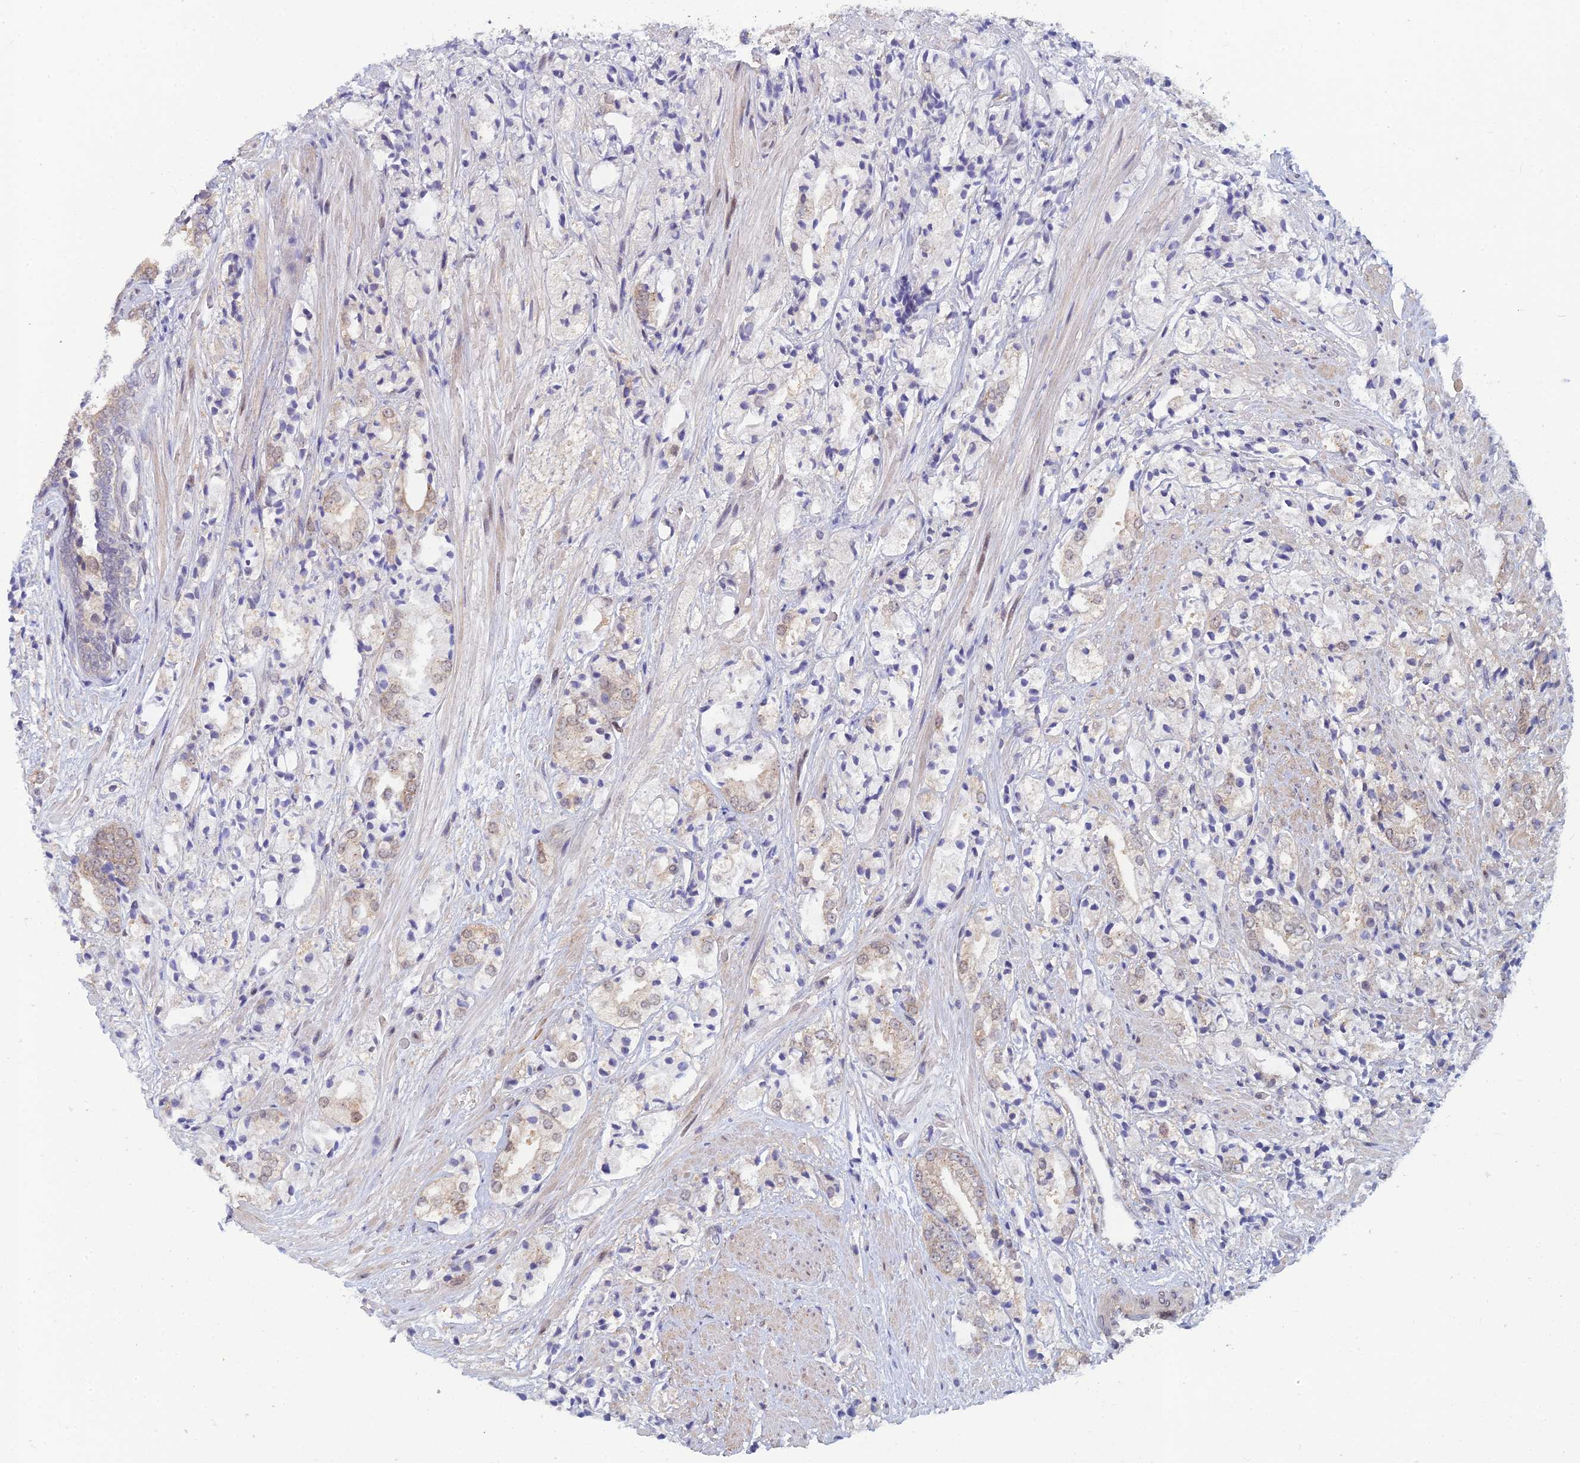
{"staining": {"intensity": "weak", "quantity": ">75%", "location": "cytoplasmic/membranous"}, "tissue": "prostate cancer", "cell_type": "Tumor cells", "image_type": "cancer", "snomed": [{"axis": "morphology", "description": "Adenocarcinoma, High grade"}, {"axis": "topography", "description": "Prostate"}], "caption": "Tumor cells demonstrate low levels of weak cytoplasmic/membranous expression in about >75% of cells in human prostate cancer (adenocarcinoma (high-grade)).", "gene": "SRA1", "patient": {"sex": "male", "age": 50}}